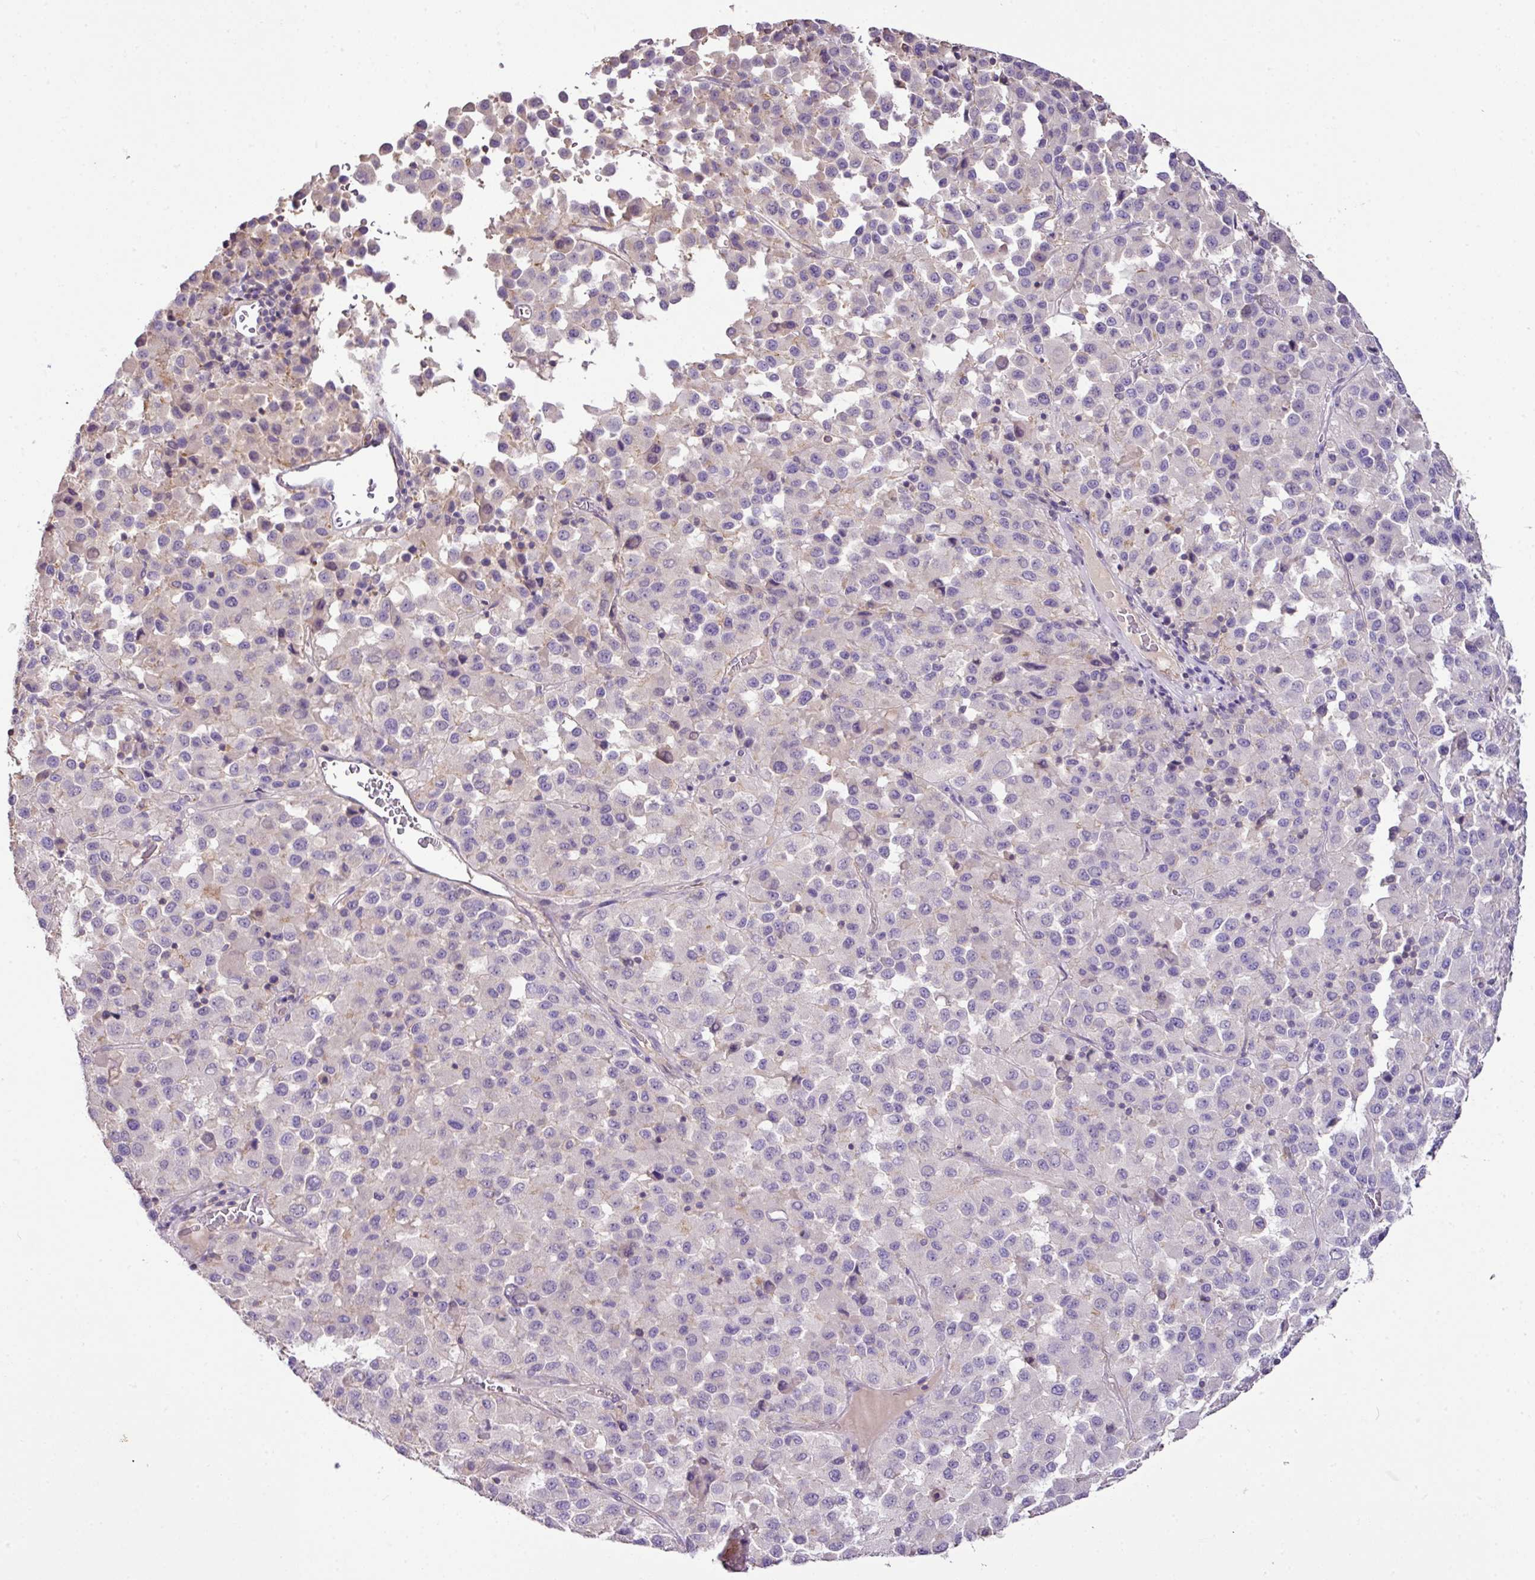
{"staining": {"intensity": "negative", "quantity": "none", "location": "none"}, "tissue": "melanoma", "cell_type": "Tumor cells", "image_type": "cancer", "snomed": [{"axis": "morphology", "description": "Malignant melanoma, Metastatic site"}, {"axis": "topography", "description": "Lung"}], "caption": "DAB (3,3'-diaminobenzidine) immunohistochemical staining of human malignant melanoma (metastatic site) displays no significant staining in tumor cells.", "gene": "AGR3", "patient": {"sex": "male", "age": 64}}